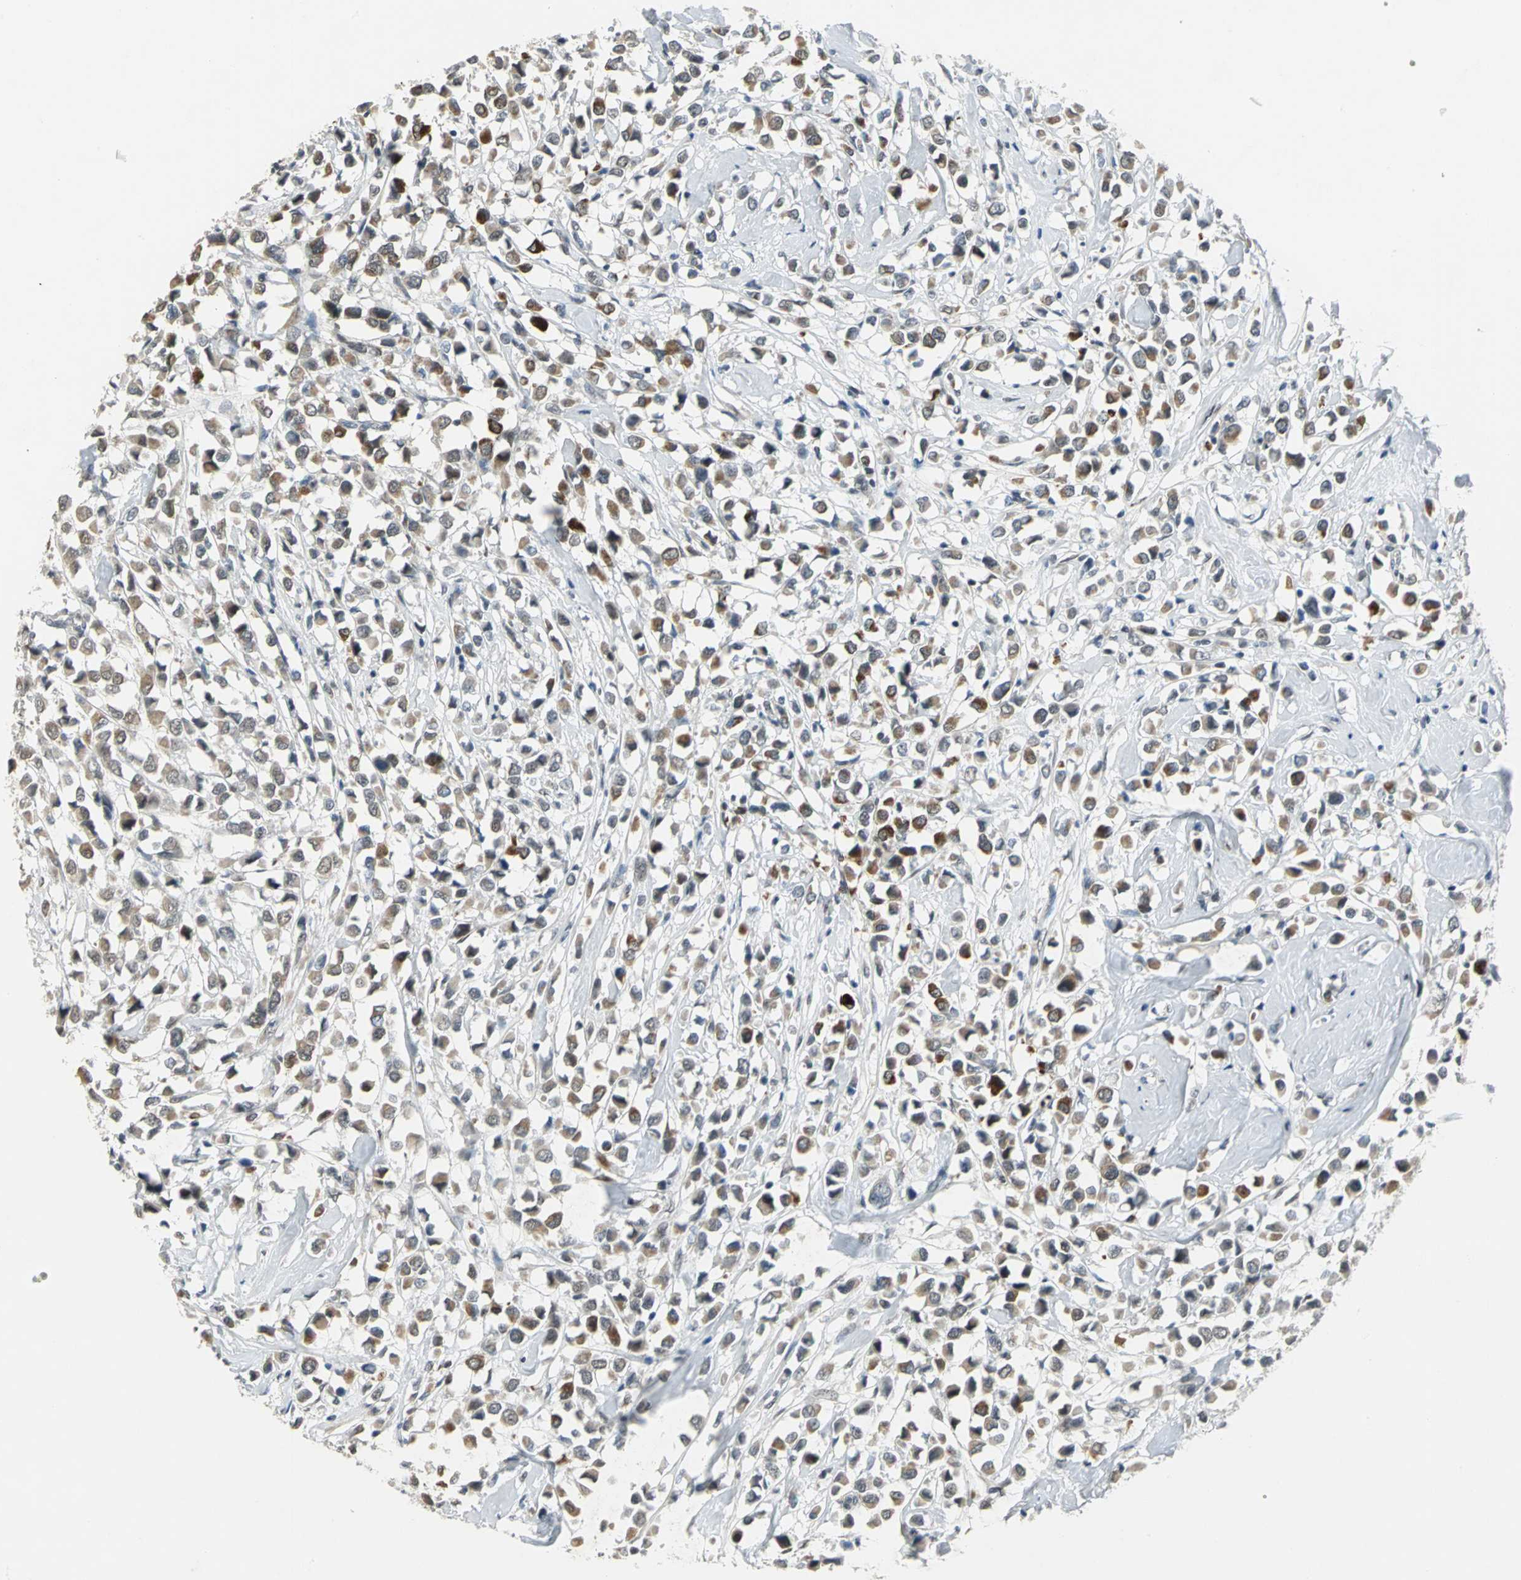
{"staining": {"intensity": "strong", "quantity": ">75%", "location": "nuclear"}, "tissue": "breast cancer", "cell_type": "Tumor cells", "image_type": "cancer", "snomed": [{"axis": "morphology", "description": "Duct carcinoma"}, {"axis": "topography", "description": "Breast"}], "caption": "Breast cancer stained for a protein (brown) demonstrates strong nuclear positive staining in about >75% of tumor cells.", "gene": "GLI3", "patient": {"sex": "female", "age": 61}}